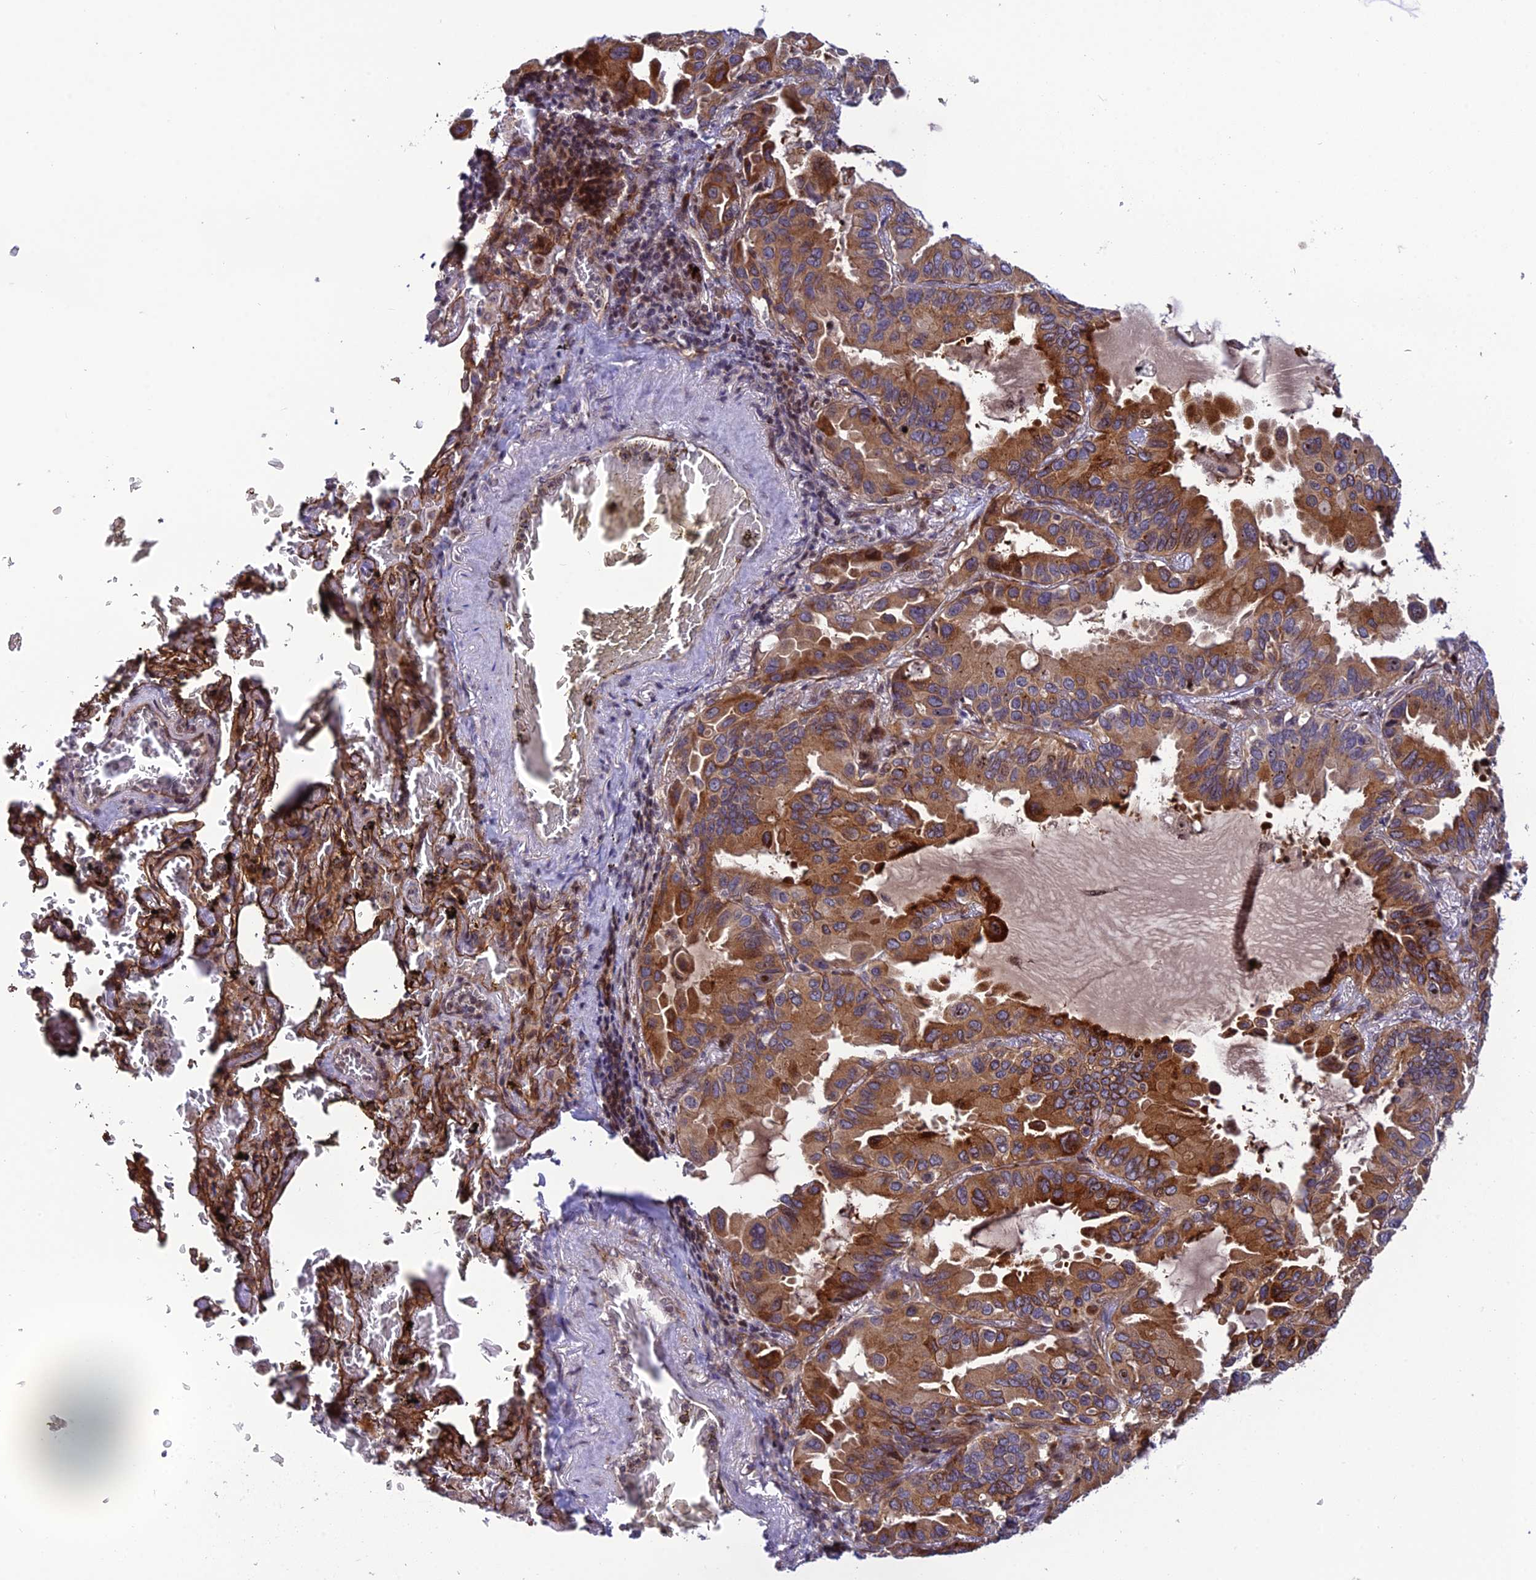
{"staining": {"intensity": "moderate", "quantity": ">75%", "location": "cytoplasmic/membranous"}, "tissue": "lung cancer", "cell_type": "Tumor cells", "image_type": "cancer", "snomed": [{"axis": "morphology", "description": "Adenocarcinoma, NOS"}, {"axis": "topography", "description": "Lung"}], "caption": "This photomicrograph displays immunohistochemistry staining of lung cancer (adenocarcinoma), with medium moderate cytoplasmic/membranous staining in about >75% of tumor cells.", "gene": "SMIM7", "patient": {"sex": "male", "age": 64}}